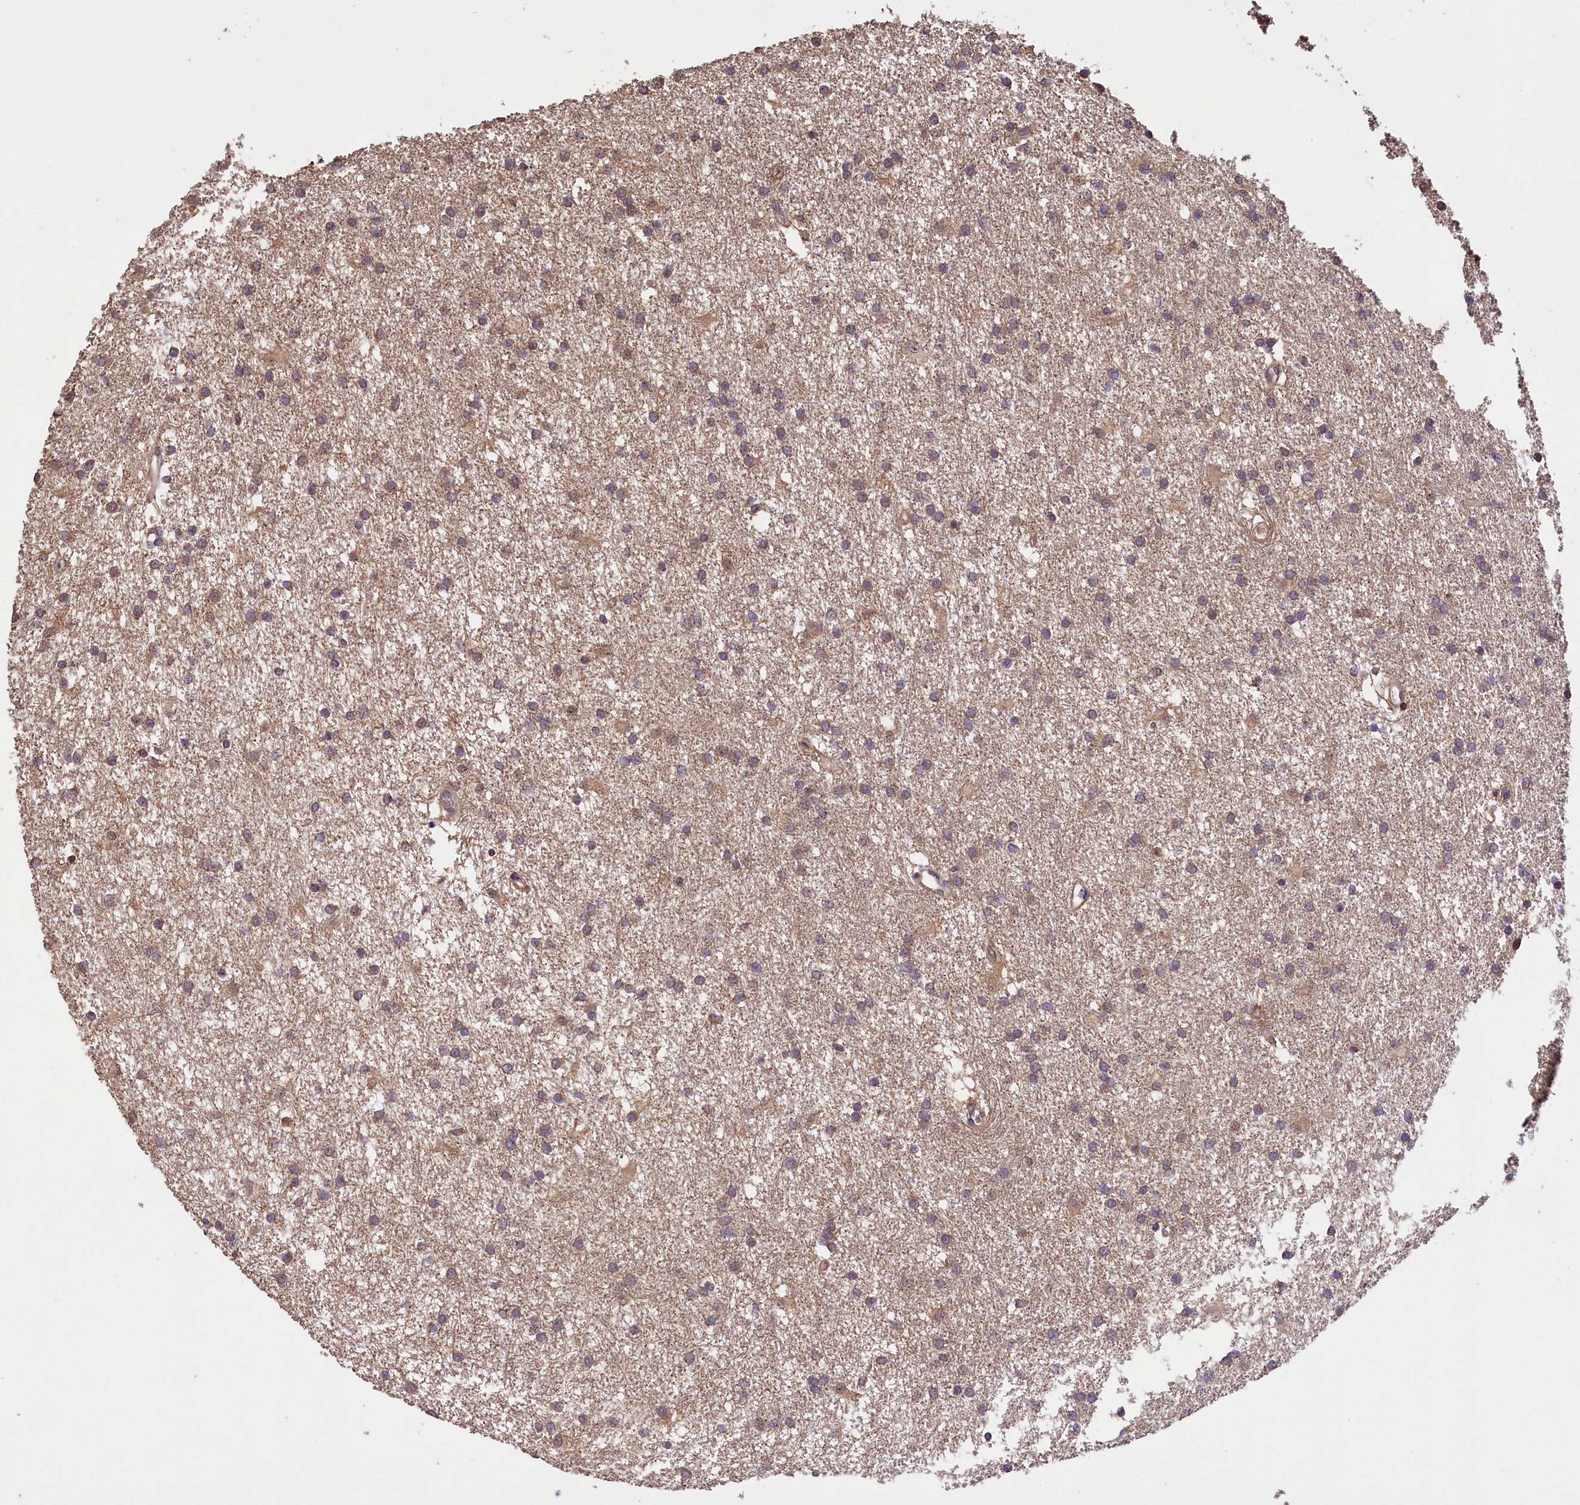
{"staining": {"intensity": "weak", "quantity": "25%-75%", "location": "cytoplasmic/membranous"}, "tissue": "glioma", "cell_type": "Tumor cells", "image_type": "cancer", "snomed": [{"axis": "morphology", "description": "Glioma, malignant, High grade"}, {"axis": "topography", "description": "Brain"}], "caption": "Glioma stained with immunohistochemistry (IHC) demonstrates weak cytoplasmic/membranous staining in approximately 25%-75% of tumor cells. Immunohistochemistry (ihc) stains the protein in brown and the nuclei are stained blue.", "gene": "PHAF1", "patient": {"sex": "male", "age": 77}}